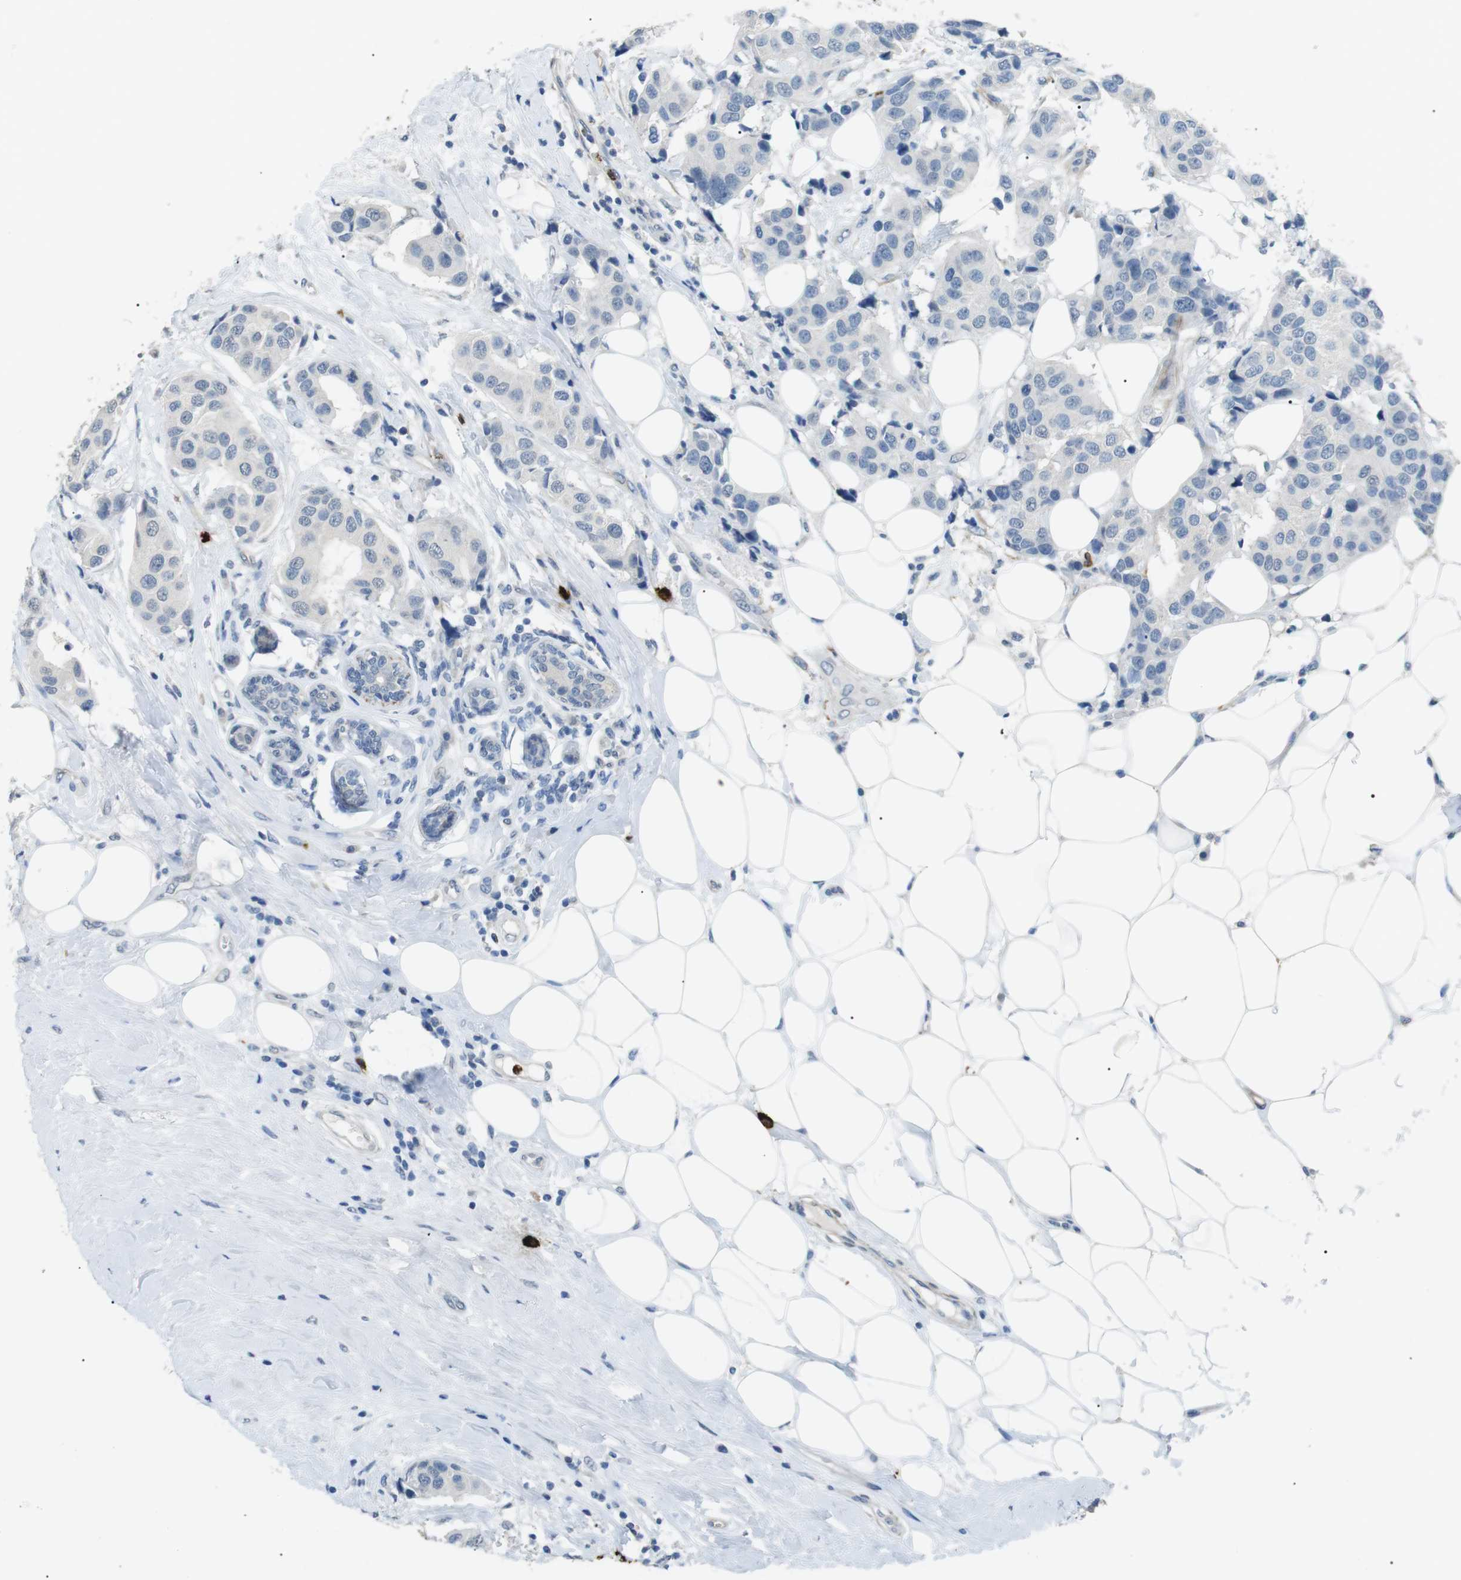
{"staining": {"intensity": "negative", "quantity": "none", "location": "none"}, "tissue": "breast cancer", "cell_type": "Tumor cells", "image_type": "cancer", "snomed": [{"axis": "morphology", "description": "Normal tissue, NOS"}, {"axis": "morphology", "description": "Duct carcinoma"}, {"axis": "topography", "description": "Breast"}], "caption": "This is an immunohistochemistry (IHC) histopathology image of infiltrating ductal carcinoma (breast). There is no positivity in tumor cells.", "gene": "GZMM", "patient": {"sex": "female", "age": 39}}